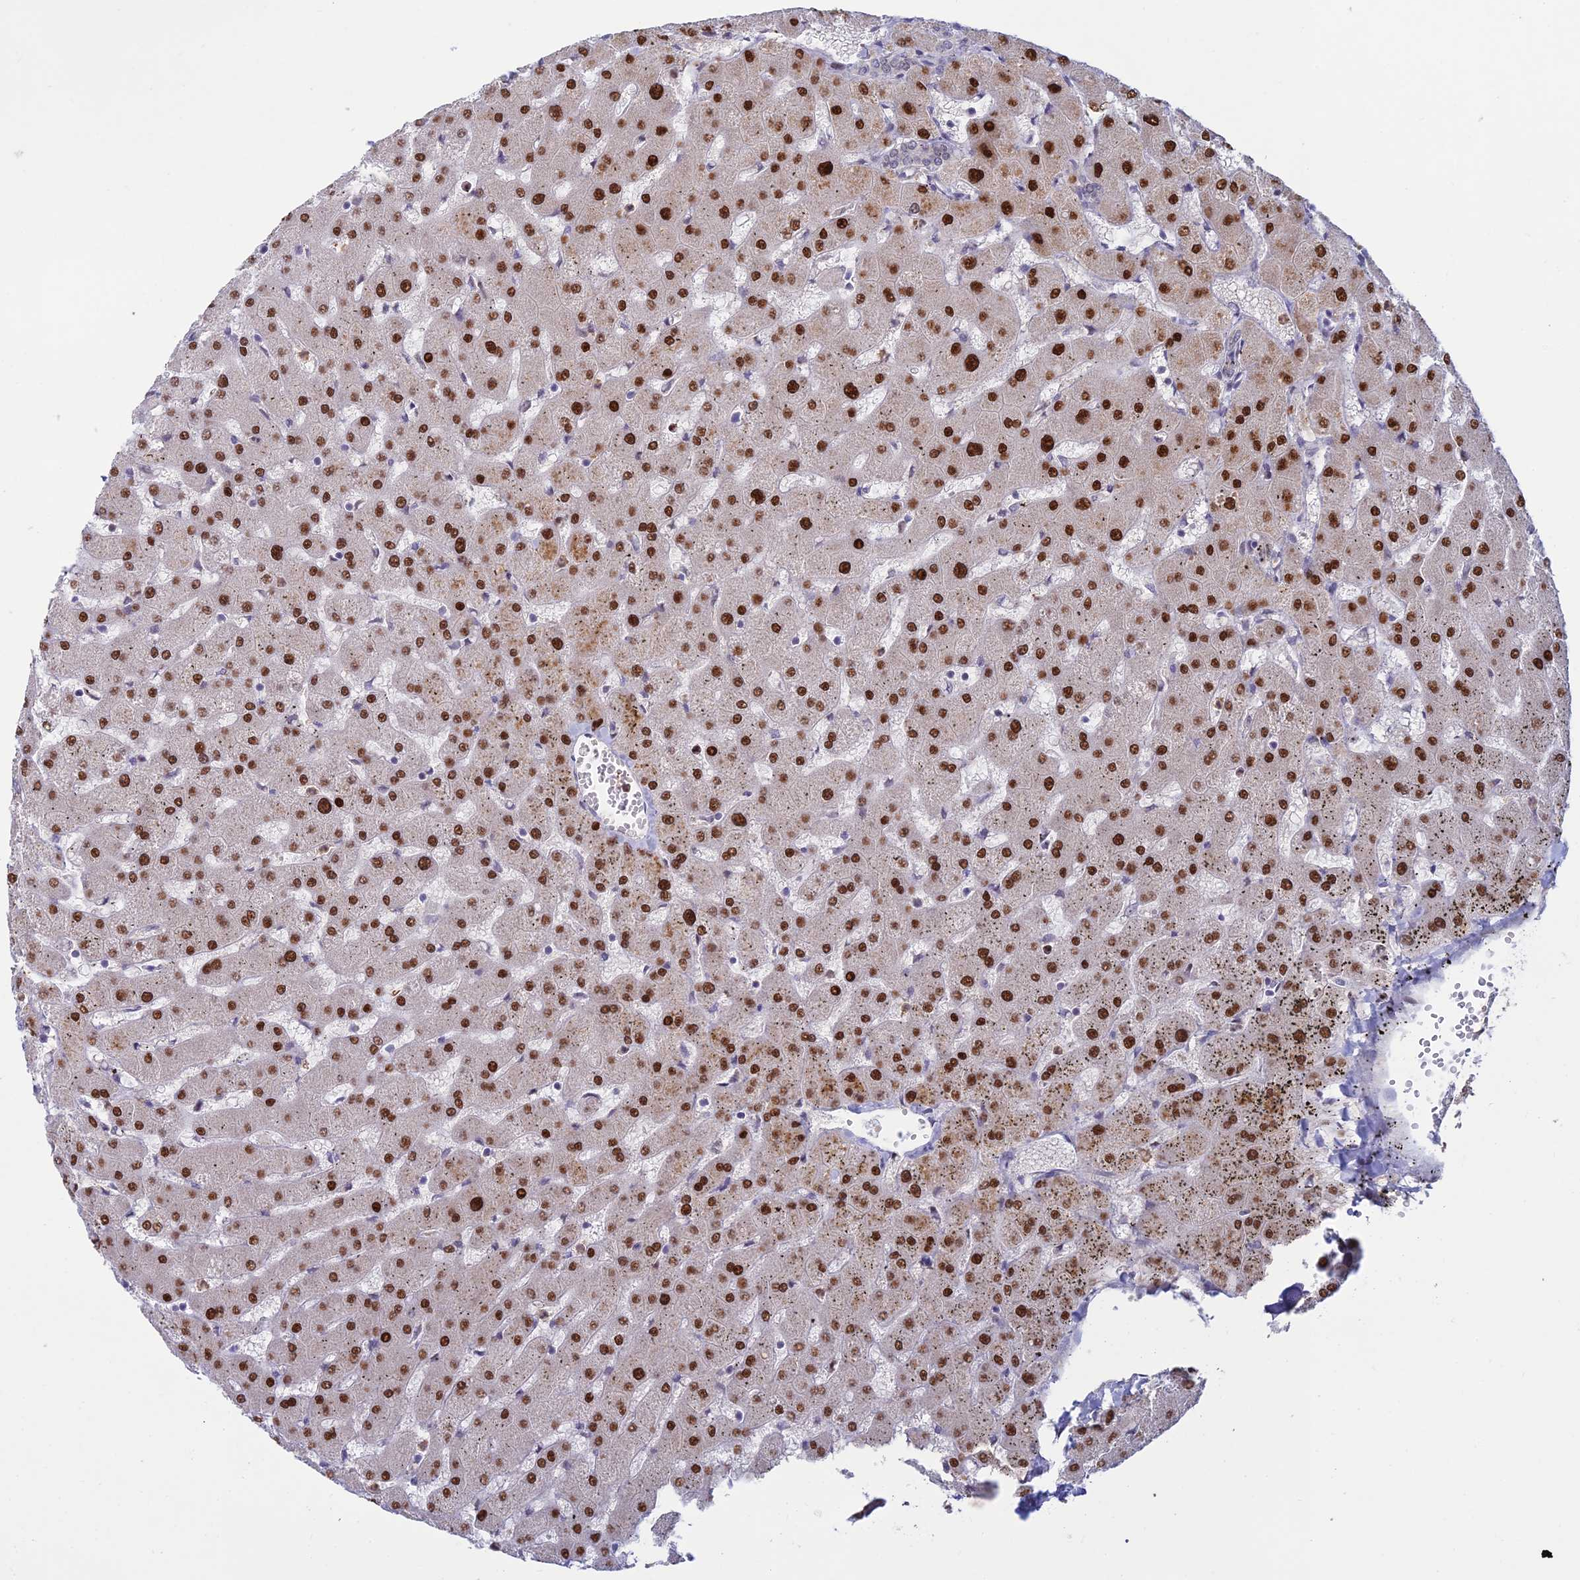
{"staining": {"intensity": "negative", "quantity": "none", "location": "none"}, "tissue": "liver", "cell_type": "Cholangiocytes", "image_type": "normal", "snomed": [{"axis": "morphology", "description": "Normal tissue, NOS"}, {"axis": "topography", "description": "Liver"}], "caption": "A high-resolution image shows immunohistochemistry (IHC) staining of benign liver, which shows no significant staining in cholangiocytes. (DAB immunohistochemistry (IHC), high magnification).", "gene": "FASTKD5", "patient": {"sex": "female", "age": 63}}